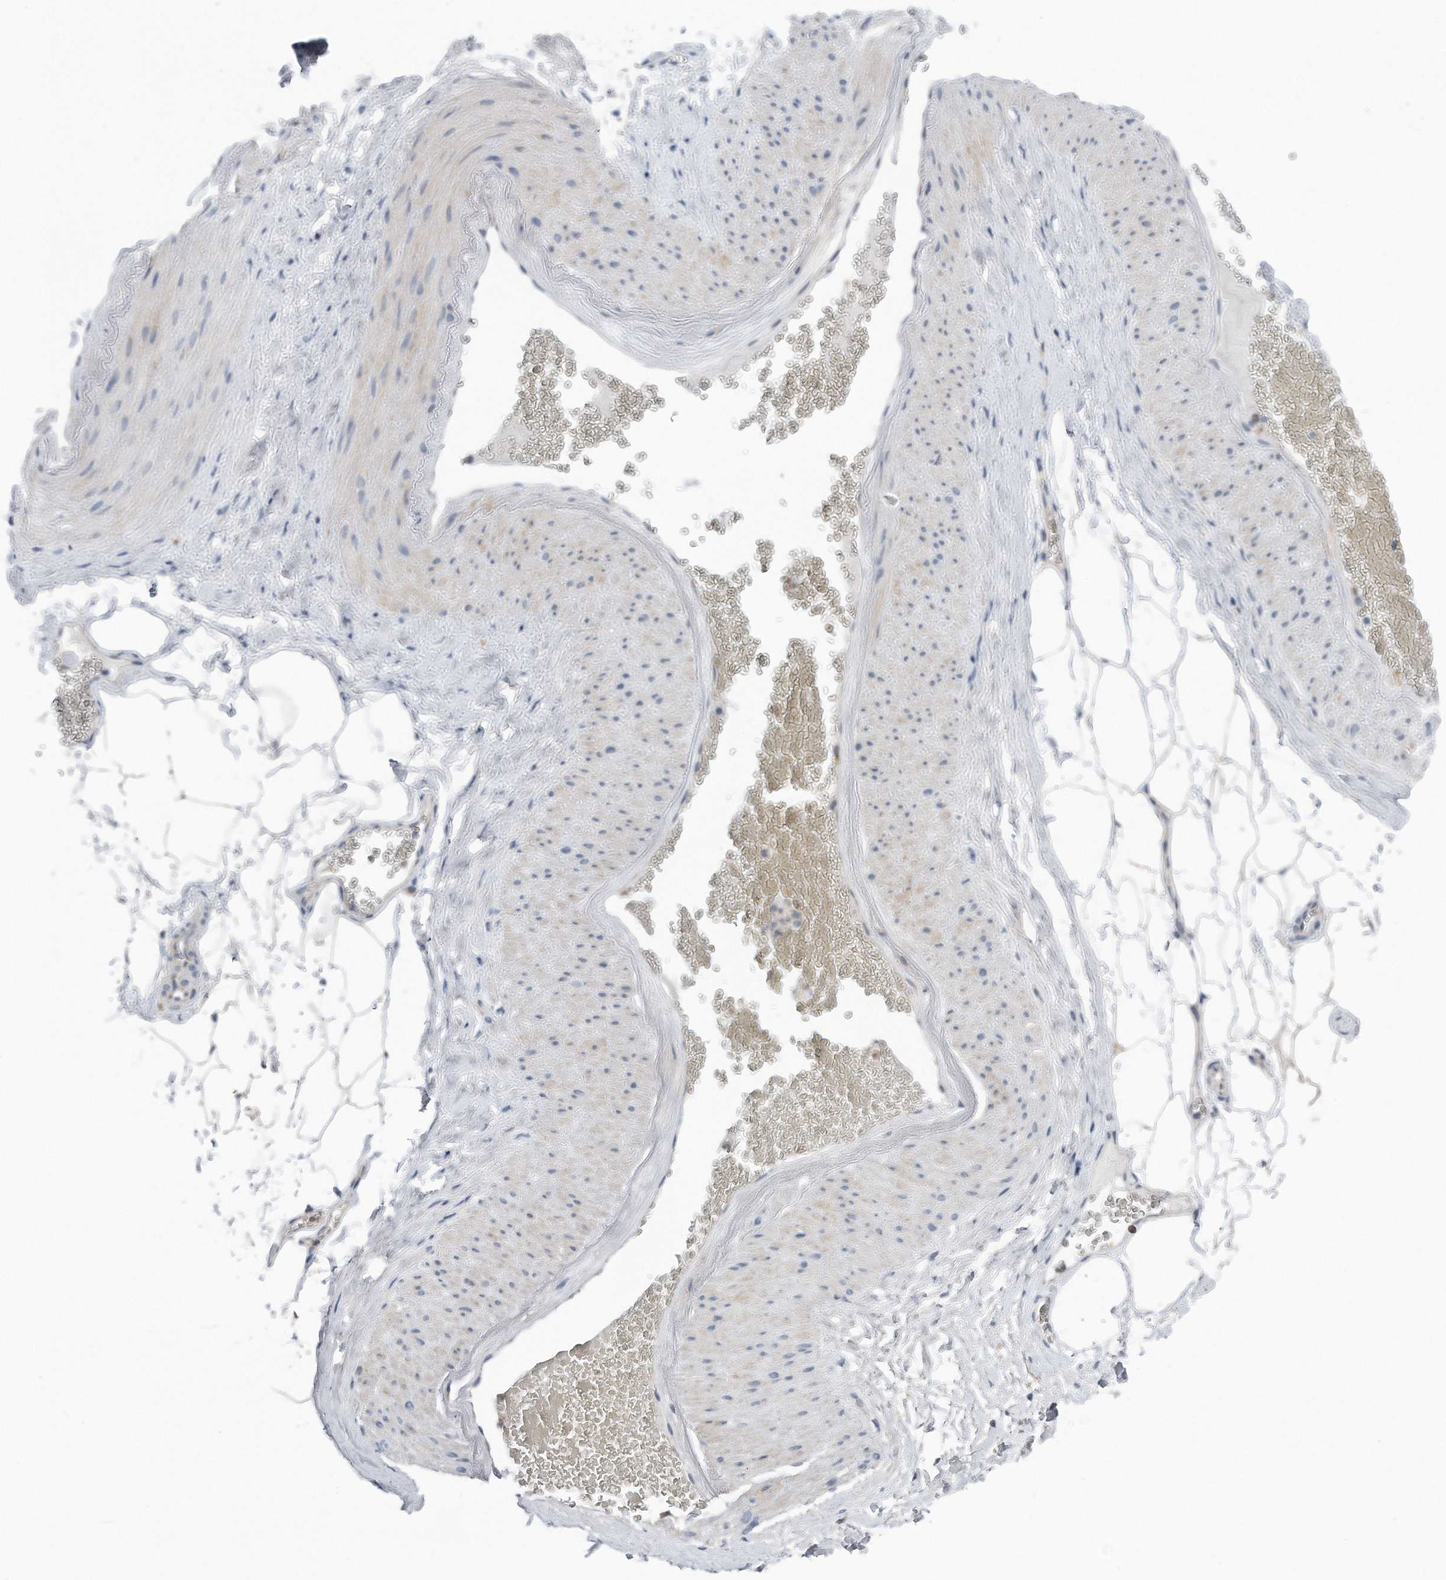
{"staining": {"intensity": "weak", "quantity": ">75%", "location": "cytoplasmic/membranous"}, "tissue": "adipose tissue", "cell_type": "Adipocytes", "image_type": "normal", "snomed": [{"axis": "morphology", "description": "Normal tissue, NOS"}, {"axis": "morphology", "description": "Adenocarcinoma, Low grade"}, {"axis": "topography", "description": "Prostate"}, {"axis": "topography", "description": "Peripheral nerve tissue"}], "caption": "An immunohistochemistry (IHC) photomicrograph of unremarkable tissue is shown. Protein staining in brown shows weak cytoplasmic/membranous positivity in adipose tissue within adipocytes.", "gene": "YRDC", "patient": {"sex": "male", "age": 63}}